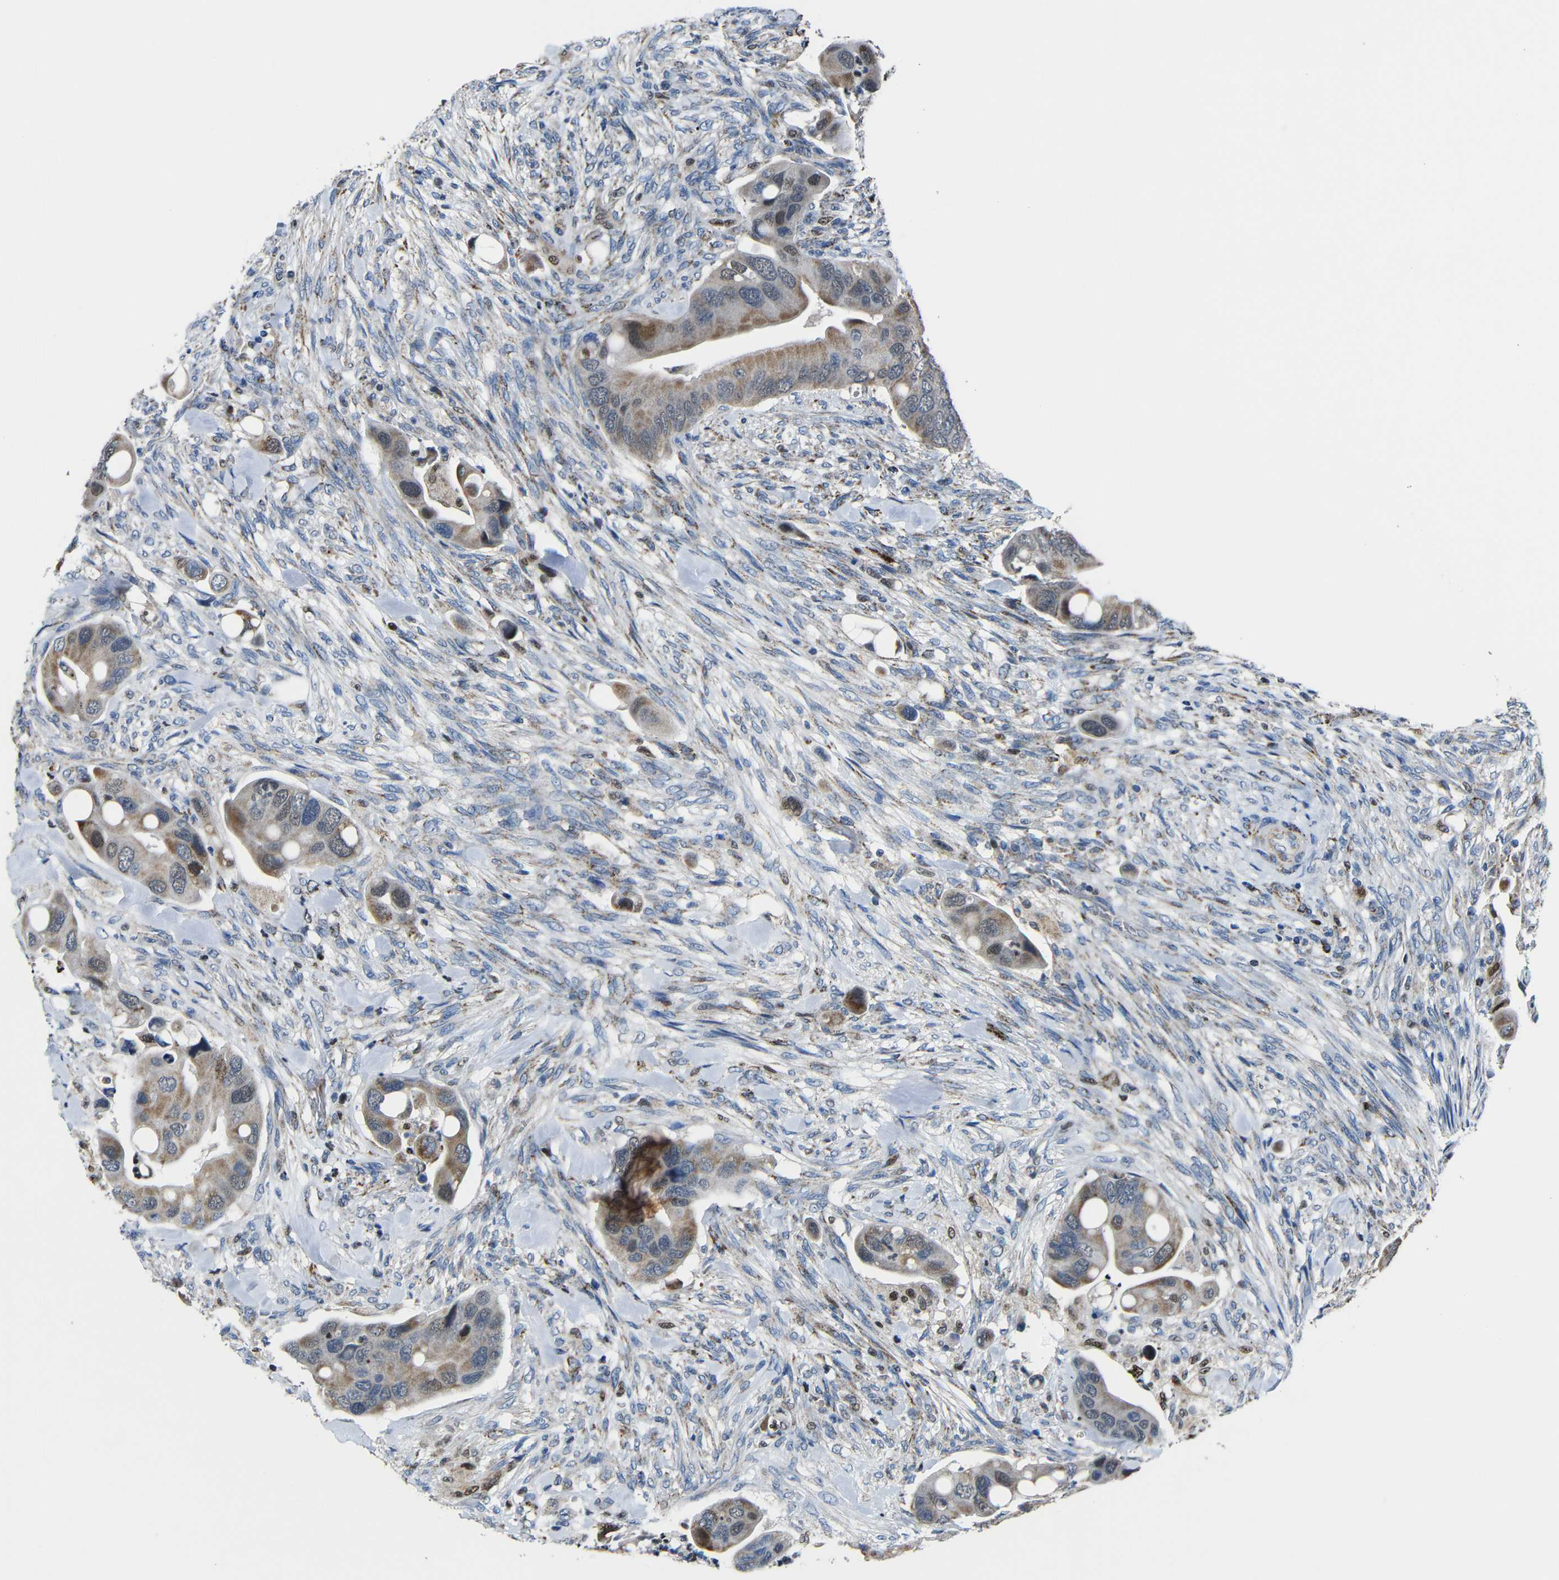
{"staining": {"intensity": "weak", "quantity": "25%-75%", "location": "cytoplasmic/membranous"}, "tissue": "colorectal cancer", "cell_type": "Tumor cells", "image_type": "cancer", "snomed": [{"axis": "morphology", "description": "Adenocarcinoma, NOS"}, {"axis": "topography", "description": "Rectum"}], "caption": "This micrograph exhibits colorectal cancer (adenocarcinoma) stained with immunohistochemistry (IHC) to label a protein in brown. The cytoplasmic/membranous of tumor cells show weak positivity for the protein. Nuclei are counter-stained blue.", "gene": "CA5B", "patient": {"sex": "female", "age": 57}}